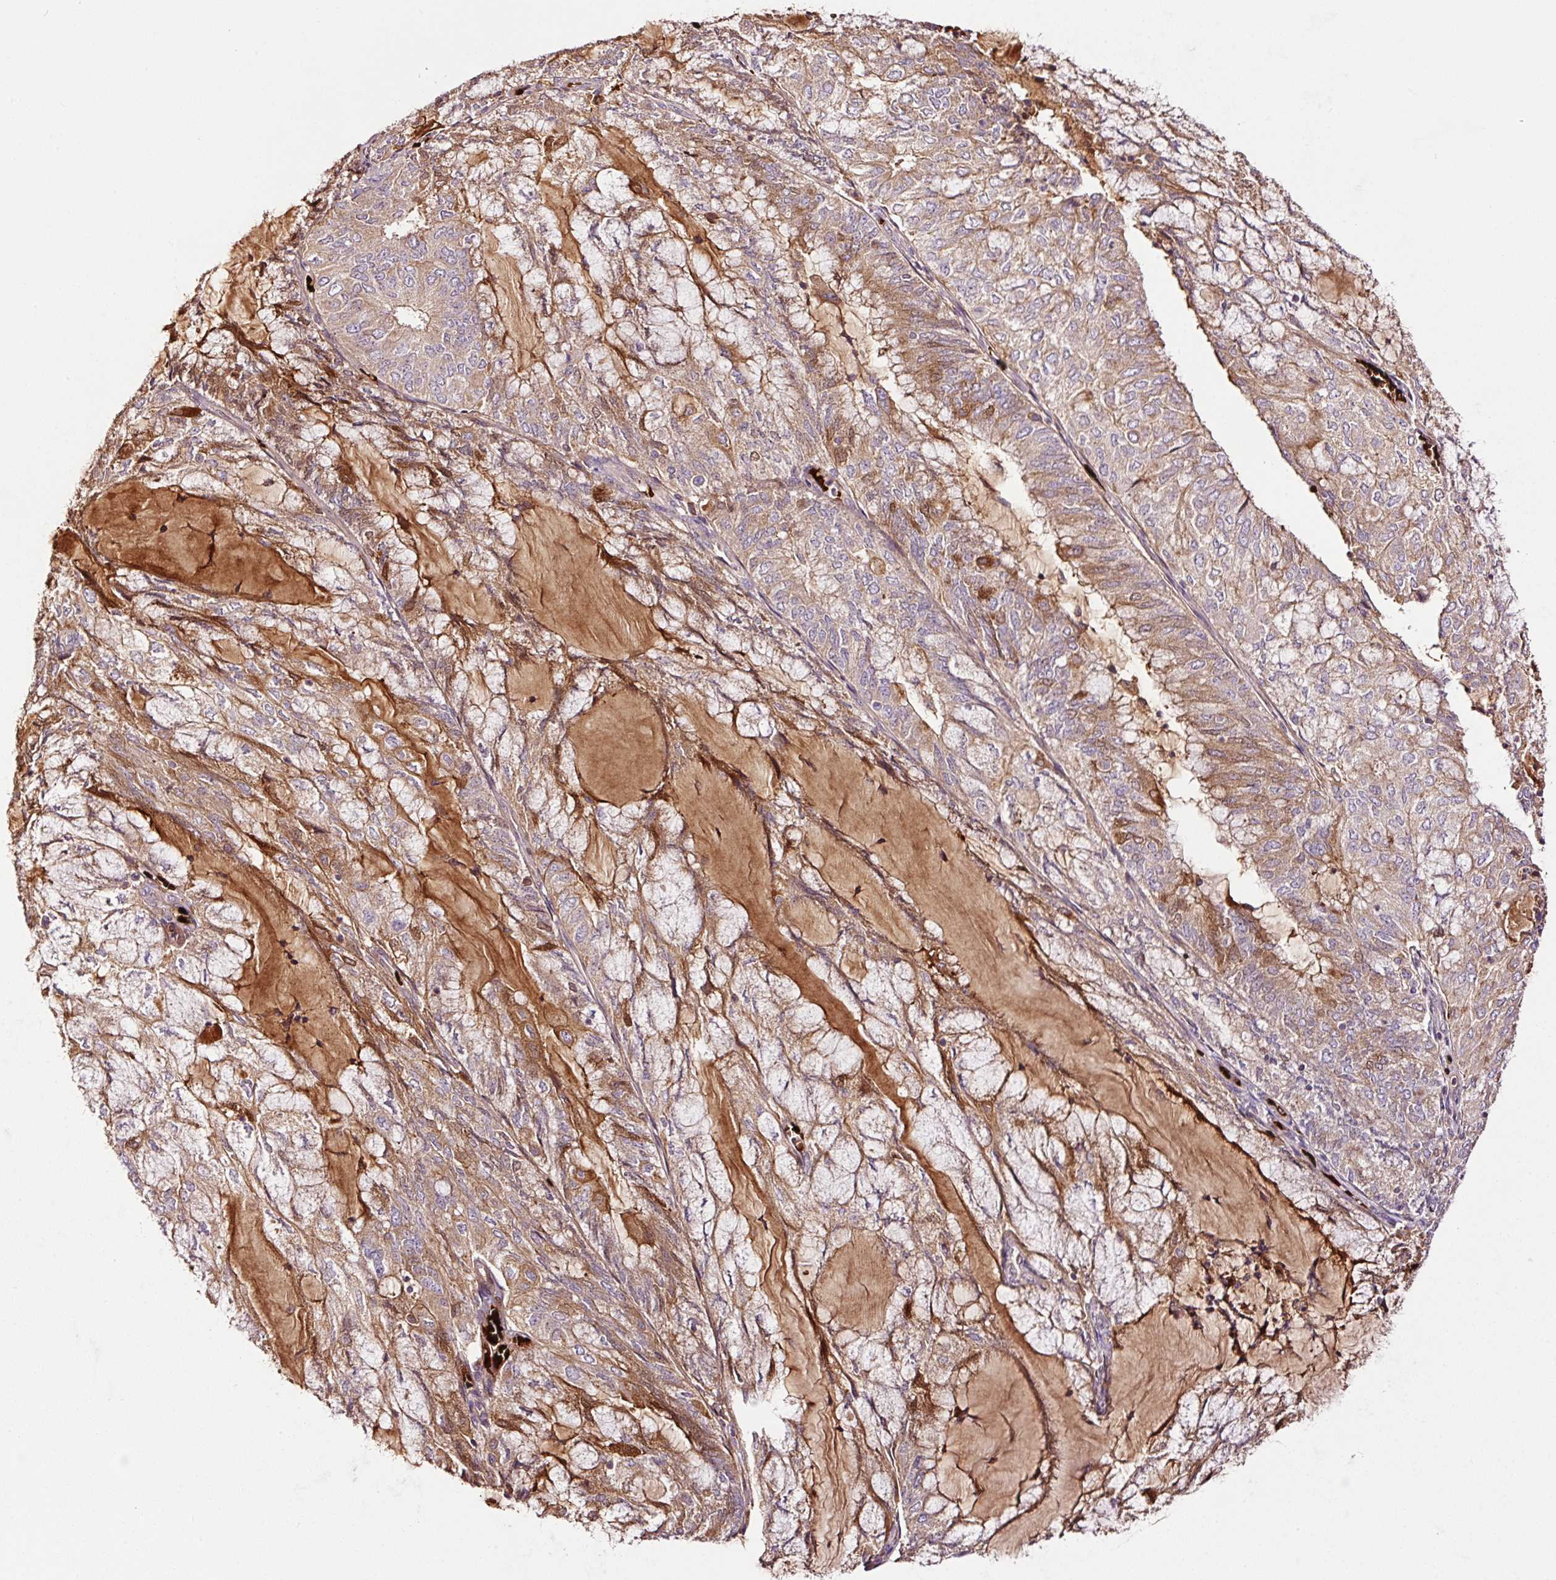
{"staining": {"intensity": "moderate", "quantity": "25%-75%", "location": "cytoplasmic/membranous"}, "tissue": "endometrial cancer", "cell_type": "Tumor cells", "image_type": "cancer", "snomed": [{"axis": "morphology", "description": "Adenocarcinoma, NOS"}, {"axis": "topography", "description": "Endometrium"}], "caption": "Protein analysis of endometrial cancer tissue demonstrates moderate cytoplasmic/membranous expression in approximately 25%-75% of tumor cells. The protein is shown in brown color, while the nuclei are stained blue.", "gene": "PGLYRP2", "patient": {"sex": "female", "age": 81}}